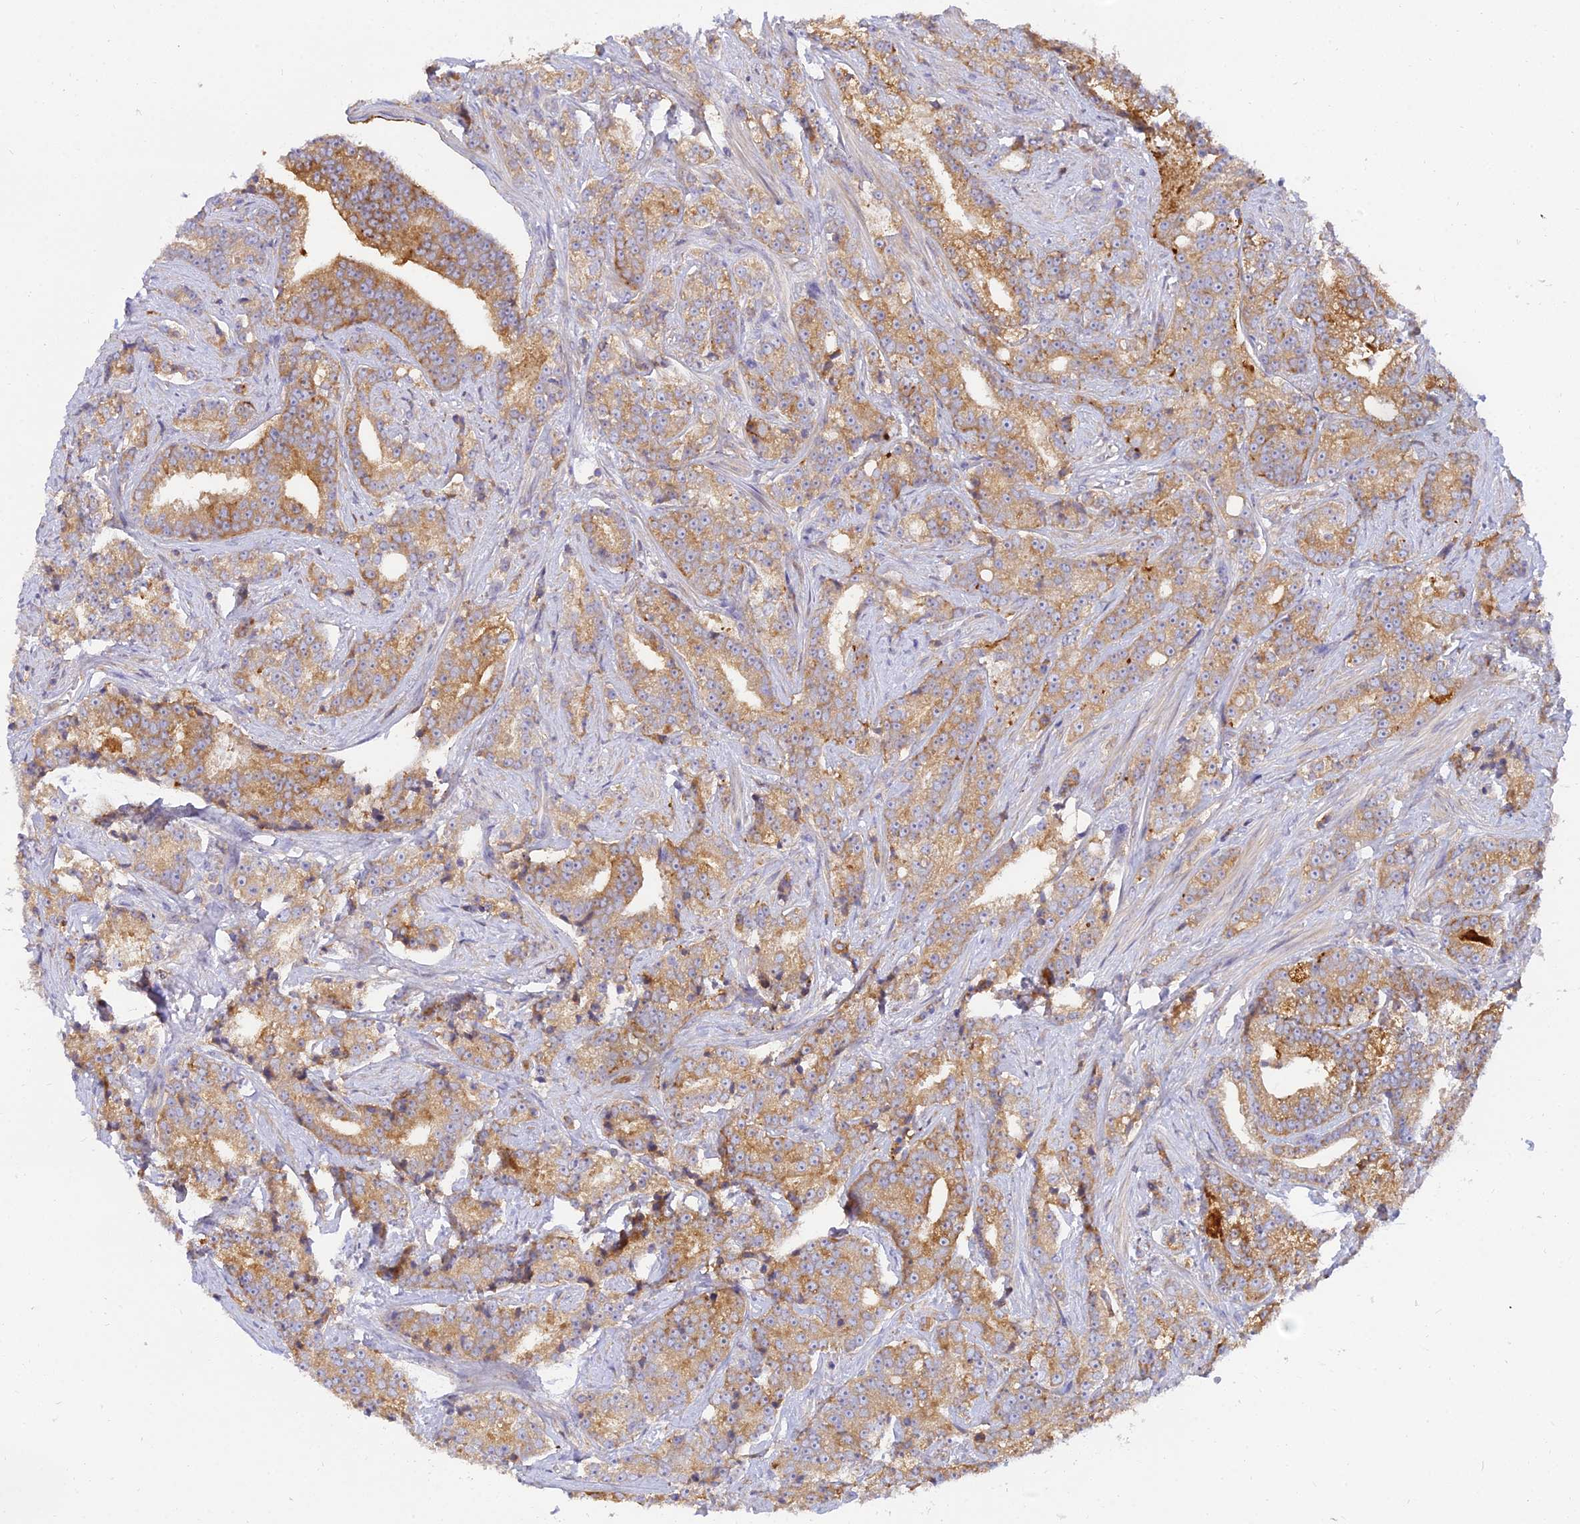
{"staining": {"intensity": "moderate", "quantity": ">75%", "location": "cytoplasmic/membranous"}, "tissue": "prostate cancer", "cell_type": "Tumor cells", "image_type": "cancer", "snomed": [{"axis": "morphology", "description": "Adenocarcinoma, High grade"}, {"axis": "topography", "description": "Prostate"}], "caption": "The image displays staining of prostate cancer, revealing moderate cytoplasmic/membranous protein expression (brown color) within tumor cells.", "gene": "ARL8B", "patient": {"sex": "male", "age": 67}}